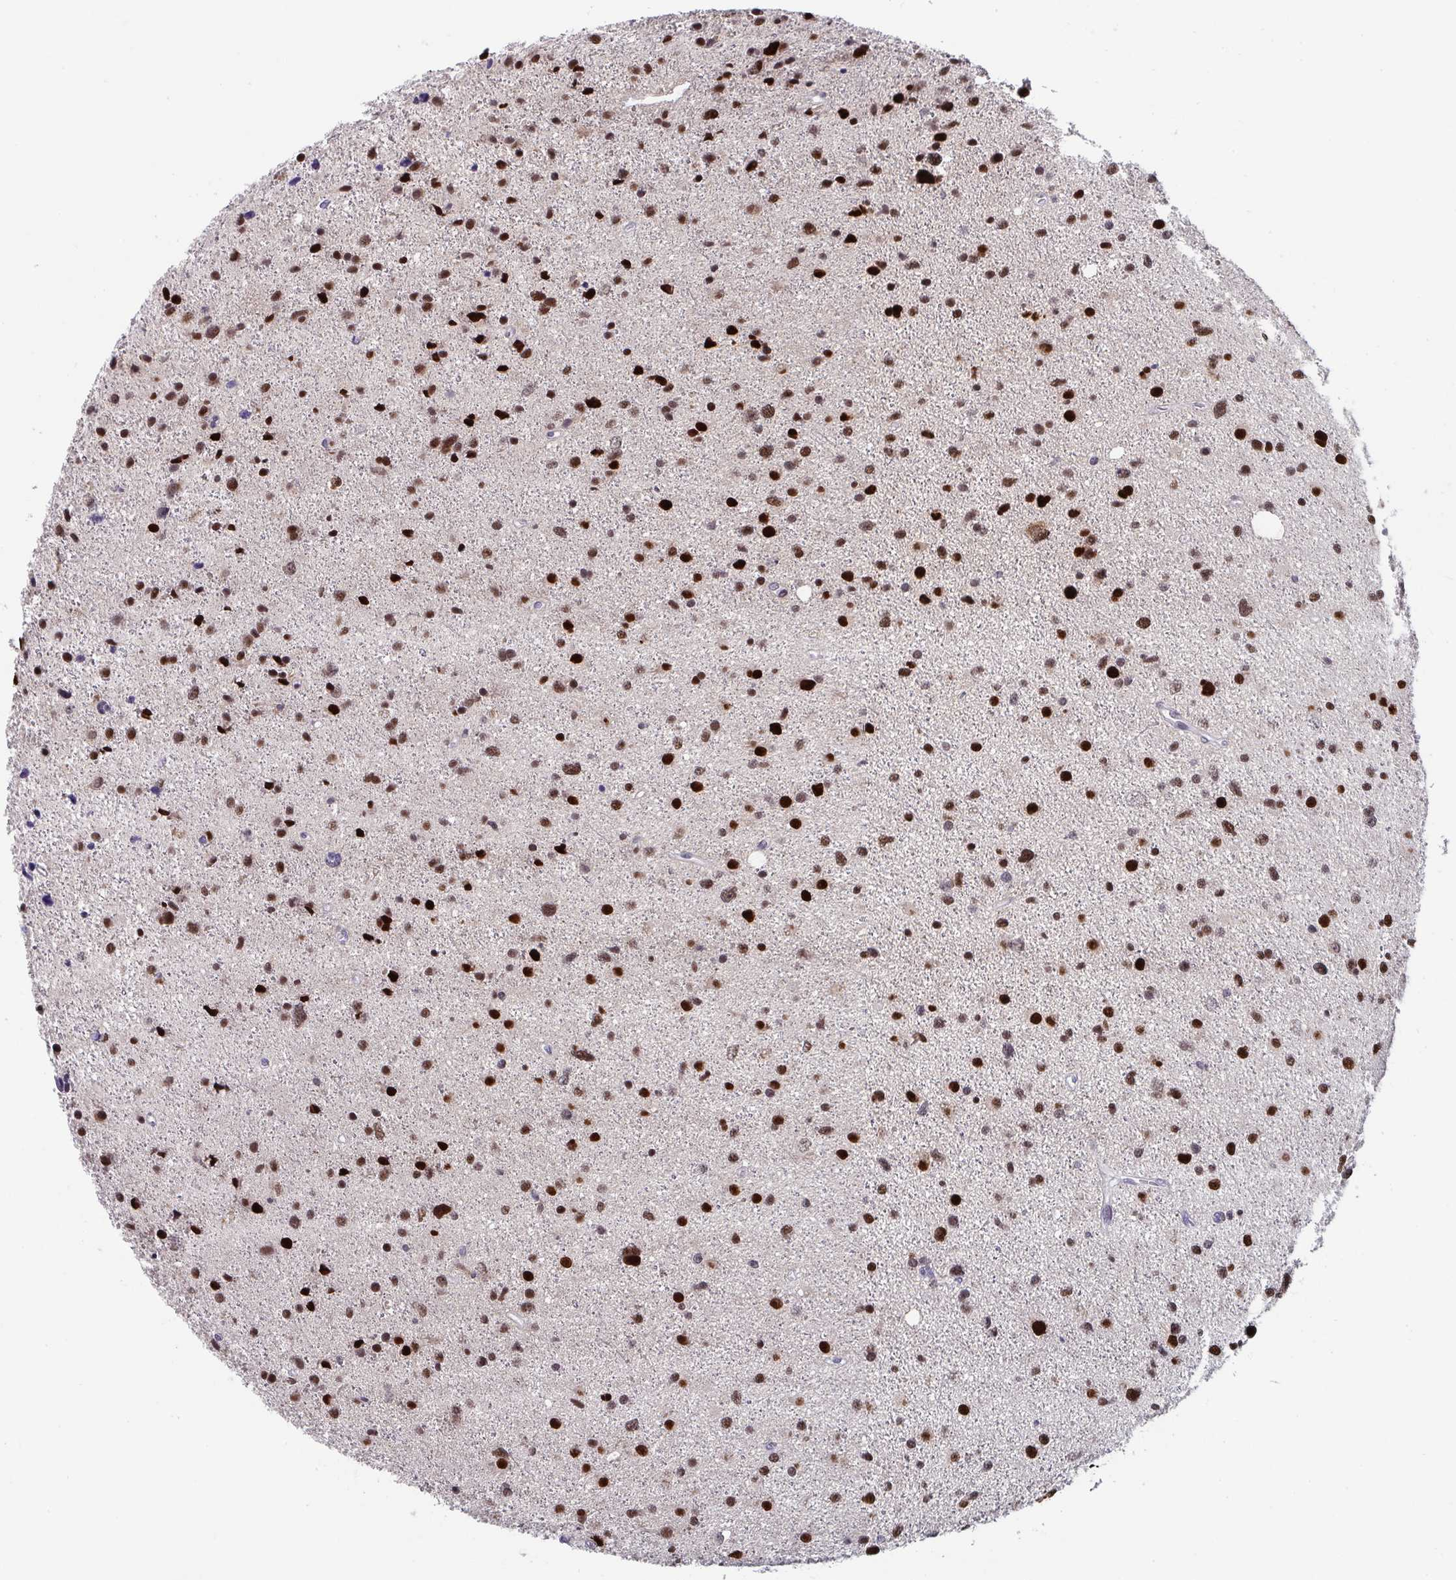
{"staining": {"intensity": "strong", "quantity": ">75%", "location": "nuclear"}, "tissue": "glioma", "cell_type": "Tumor cells", "image_type": "cancer", "snomed": [{"axis": "morphology", "description": "Glioma, malignant, Low grade"}, {"axis": "topography", "description": "Brain"}], "caption": "High-magnification brightfield microscopy of glioma stained with DAB (3,3'-diaminobenzidine) (brown) and counterstained with hematoxylin (blue). tumor cells exhibit strong nuclear expression is present in approximately>75% of cells. Nuclei are stained in blue.", "gene": "JDP2", "patient": {"sex": "female", "age": 55}}